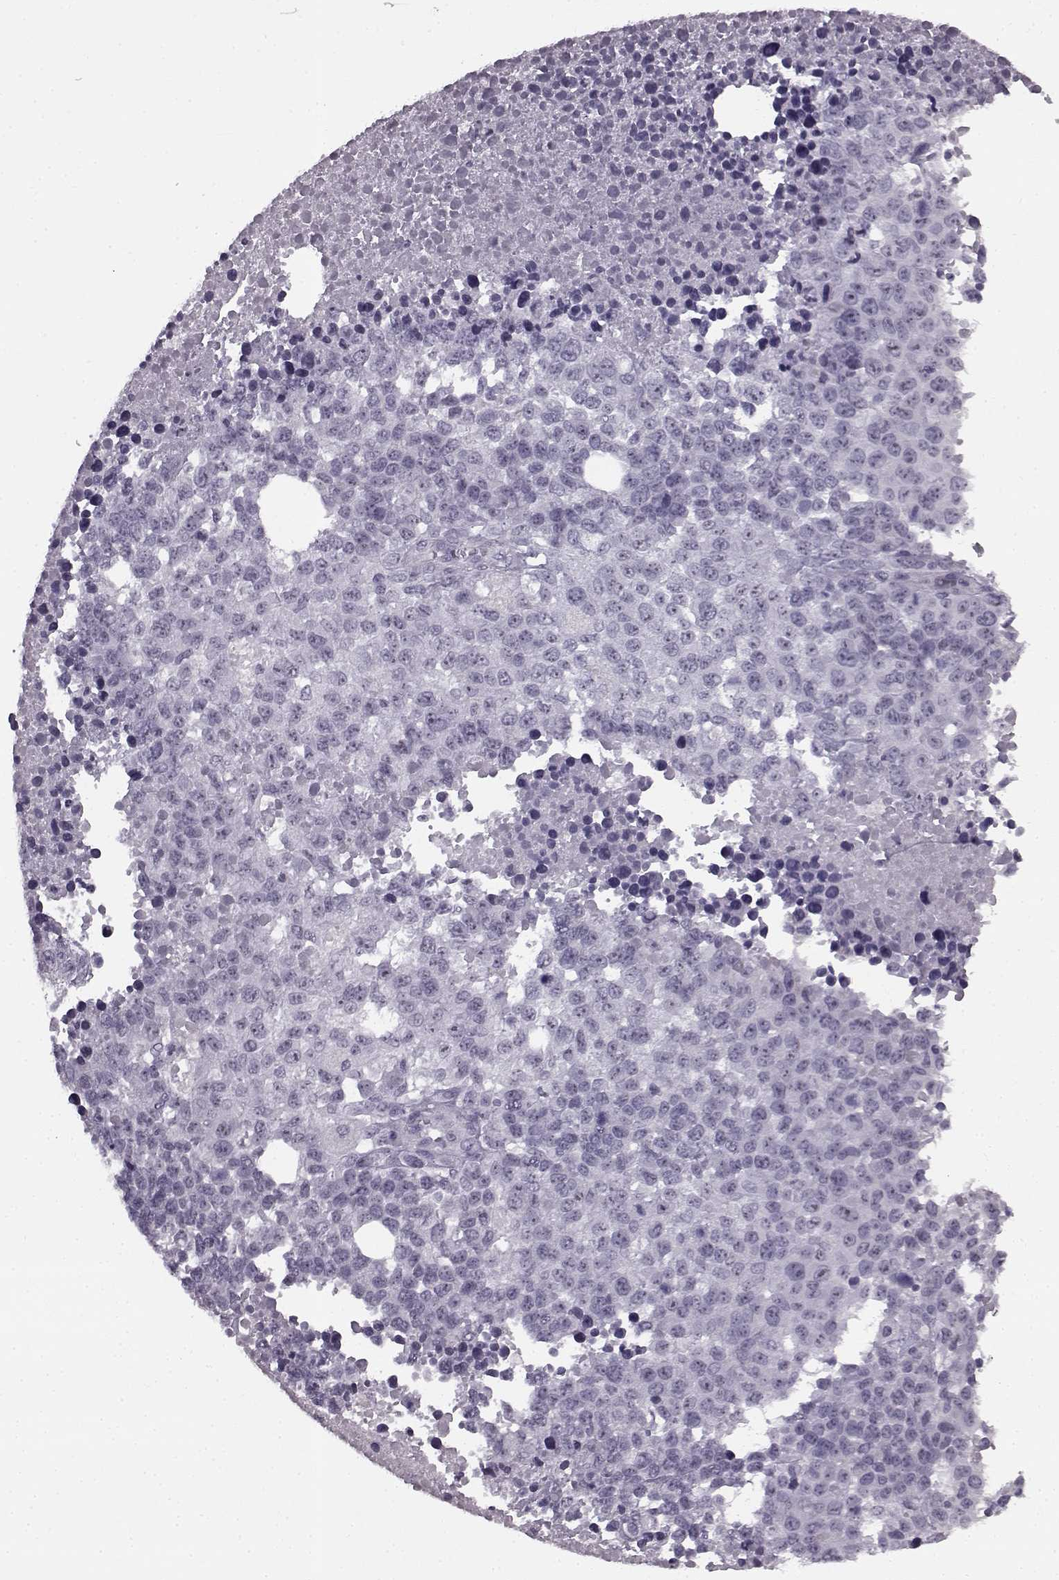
{"staining": {"intensity": "negative", "quantity": "none", "location": "none"}, "tissue": "melanoma", "cell_type": "Tumor cells", "image_type": "cancer", "snomed": [{"axis": "morphology", "description": "Malignant melanoma, Metastatic site"}, {"axis": "topography", "description": "Skin"}], "caption": "Immunohistochemistry of melanoma reveals no staining in tumor cells.", "gene": "PRPH2", "patient": {"sex": "male", "age": 84}}